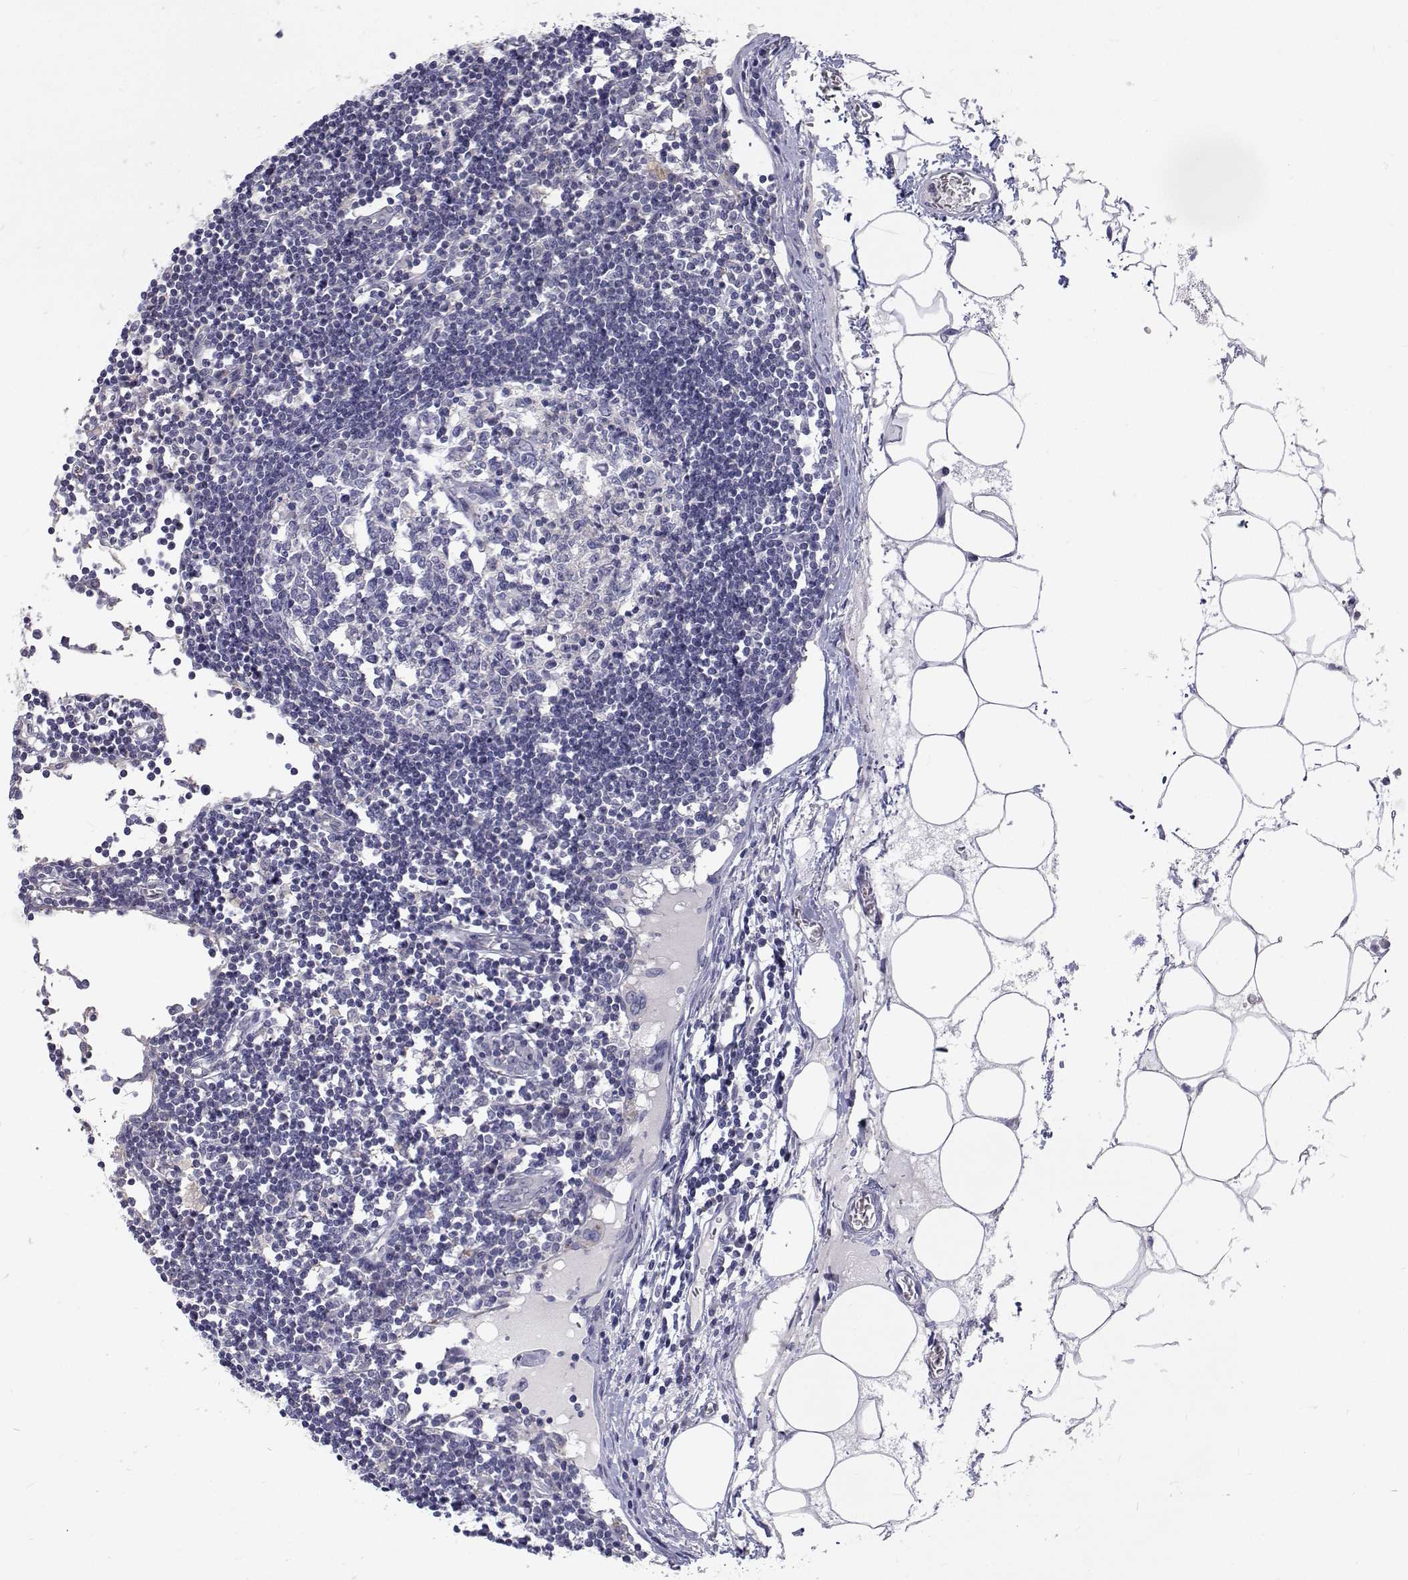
{"staining": {"intensity": "negative", "quantity": "none", "location": "none"}, "tissue": "lymph node", "cell_type": "Germinal center cells", "image_type": "normal", "snomed": [{"axis": "morphology", "description": "Normal tissue, NOS"}, {"axis": "topography", "description": "Lymph node"}], "caption": "This micrograph is of benign lymph node stained with immunohistochemistry (IHC) to label a protein in brown with the nuclei are counter-stained blue. There is no expression in germinal center cells. (DAB immunohistochemistry, high magnification).", "gene": "MYPN", "patient": {"sex": "female", "age": 65}}